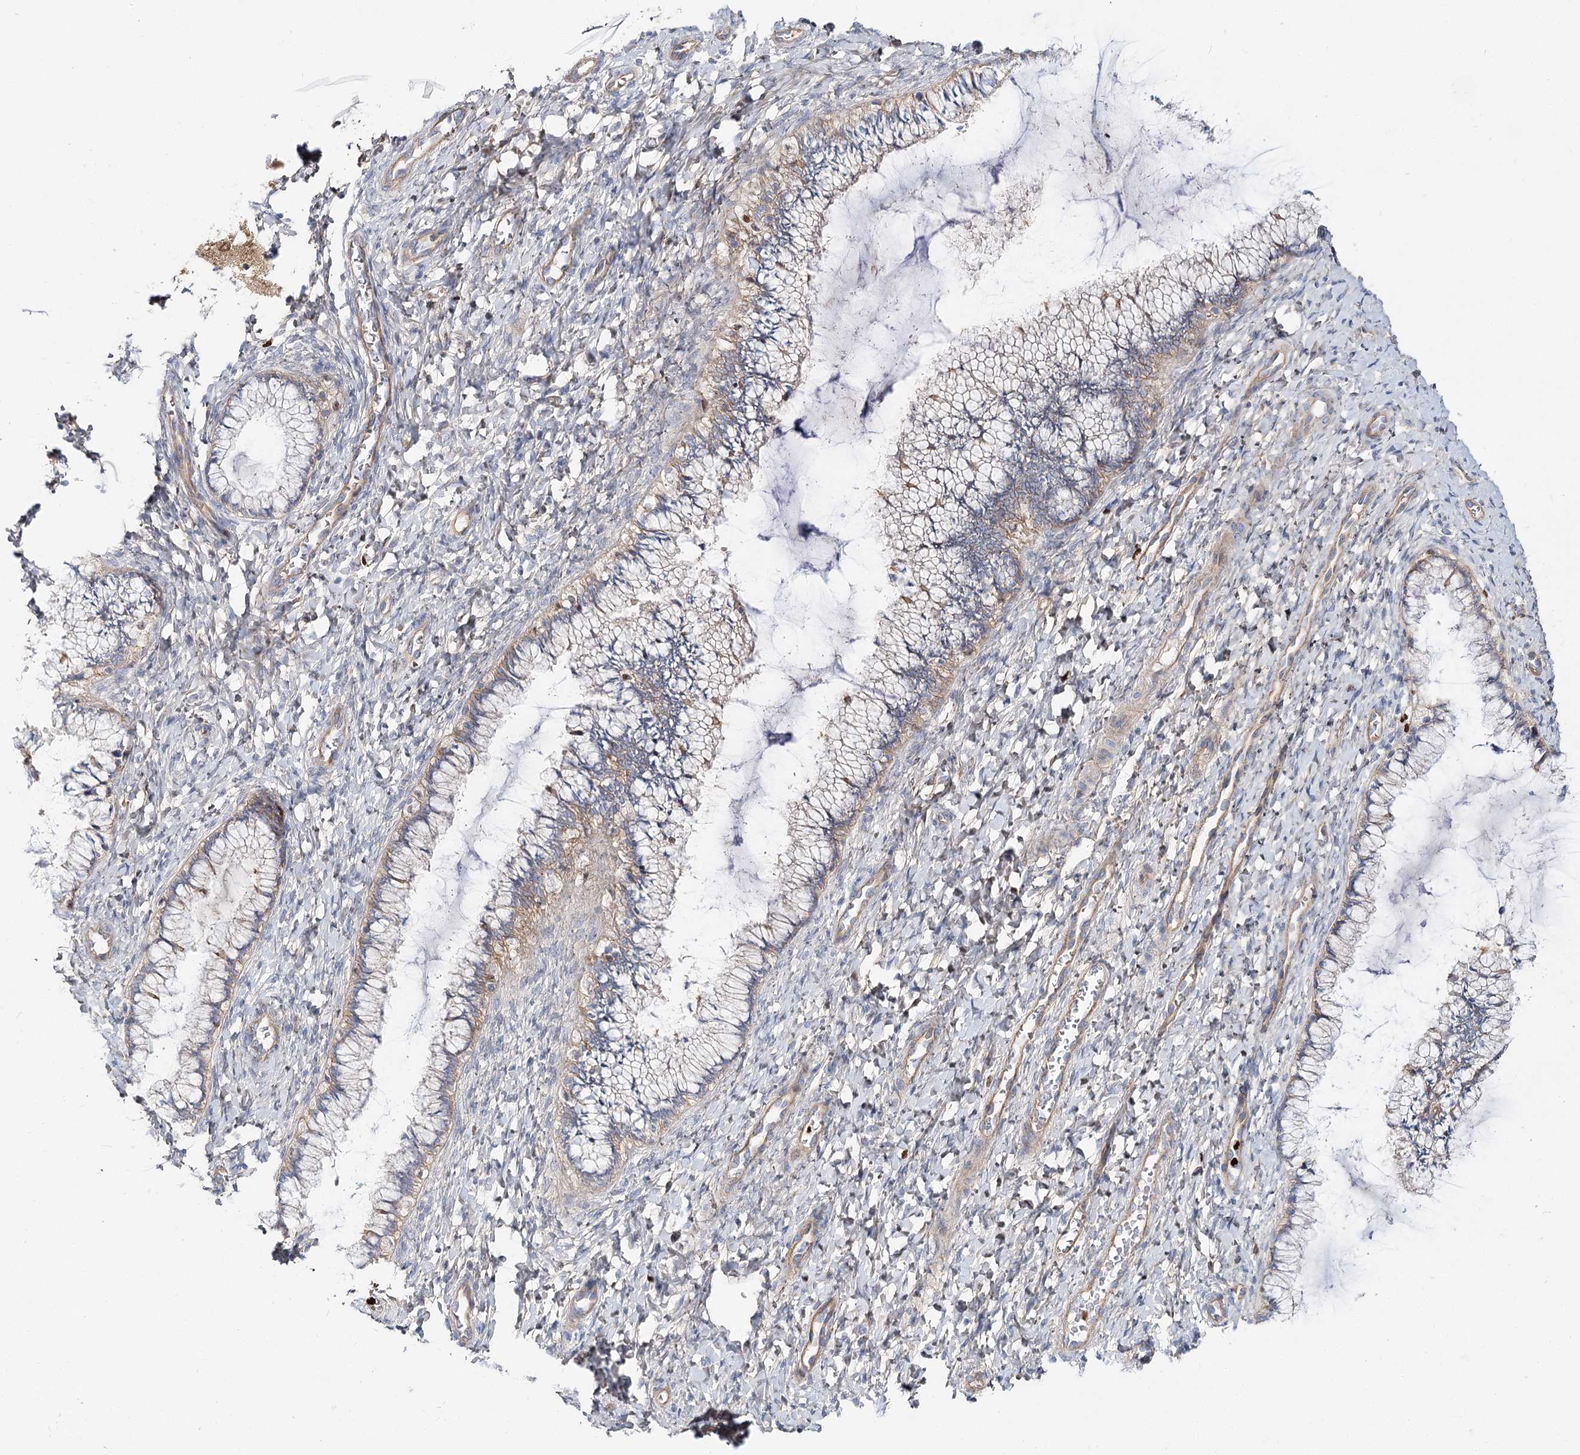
{"staining": {"intensity": "weak", "quantity": "25%-75%", "location": "cytoplasmic/membranous"}, "tissue": "cervix", "cell_type": "Glandular cells", "image_type": "normal", "snomed": [{"axis": "morphology", "description": "Normal tissue, NOS"}, {"axis": "morphology", "description": "Adenocarcinoma, NOS"}, {"axis": "topography", "description": "Cervix"}], "caption": "The micrograph reveals a brown stain indicating the presence of a protein in the cytoplasmic/membranous of glandular cells in cervix.", "gene": "C11orf52", "patient": {"sex": "female", "age": 29}}